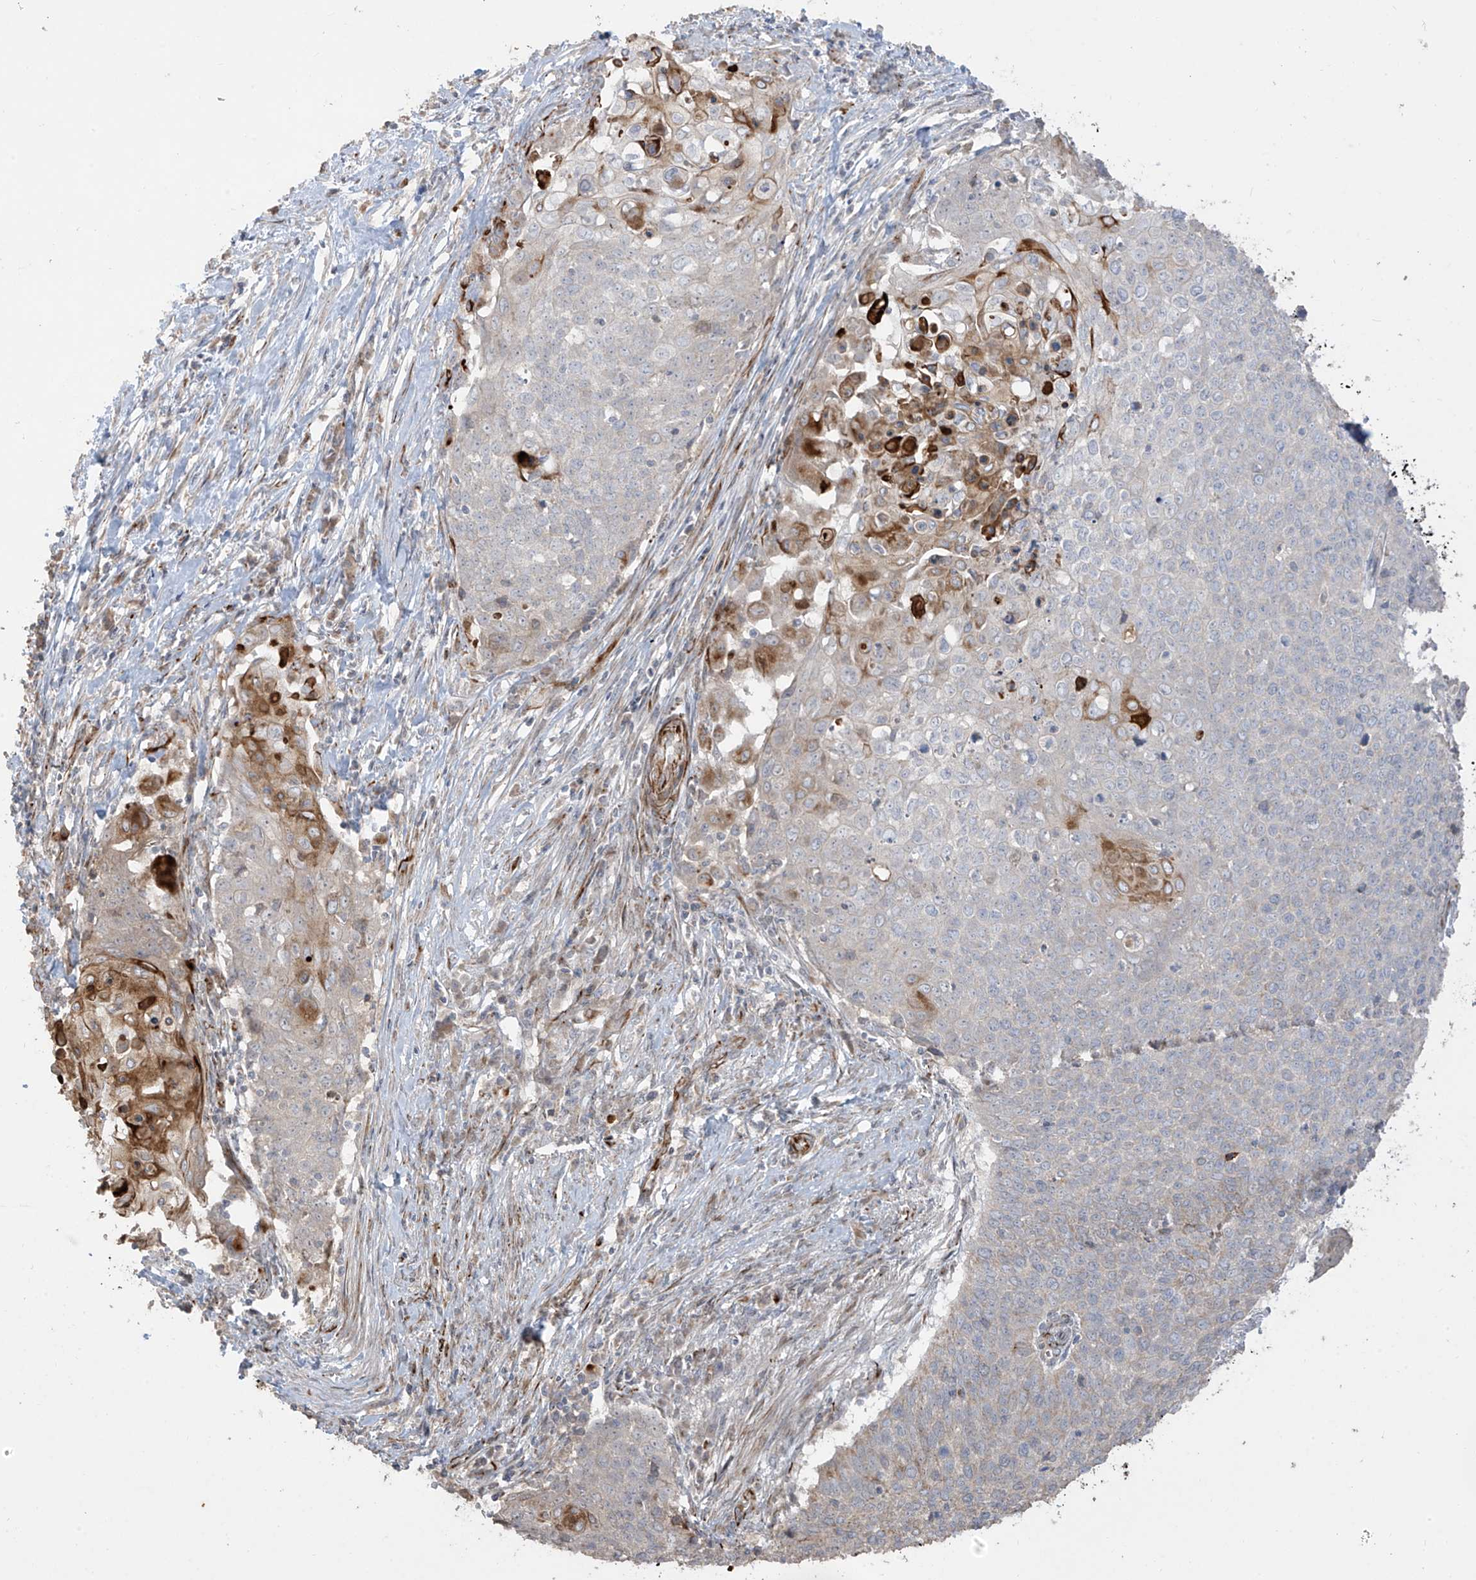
{"staining": {"intensity": "moderate", "quantity": "<25%", "location": "cytoplasmic/membranous"}, "tissue": "cervical cancer", "cell_type": "Tumor cells", "image_type": "cancer", "snomed": [{"axis": "morphology", "description": "Squamous cell carcinoma, NOS"}, {"axis": "topography", "description": "Cervix"}], "caption": "Squamous cell carcinoma (cervical) stained for a protein (brown) displays moderate cytoplasmic/membranous positive positivity in approximately <25% of tumor cells.", "gene": "DCDC2", "patient": {"sex": "female", "age": 39}}